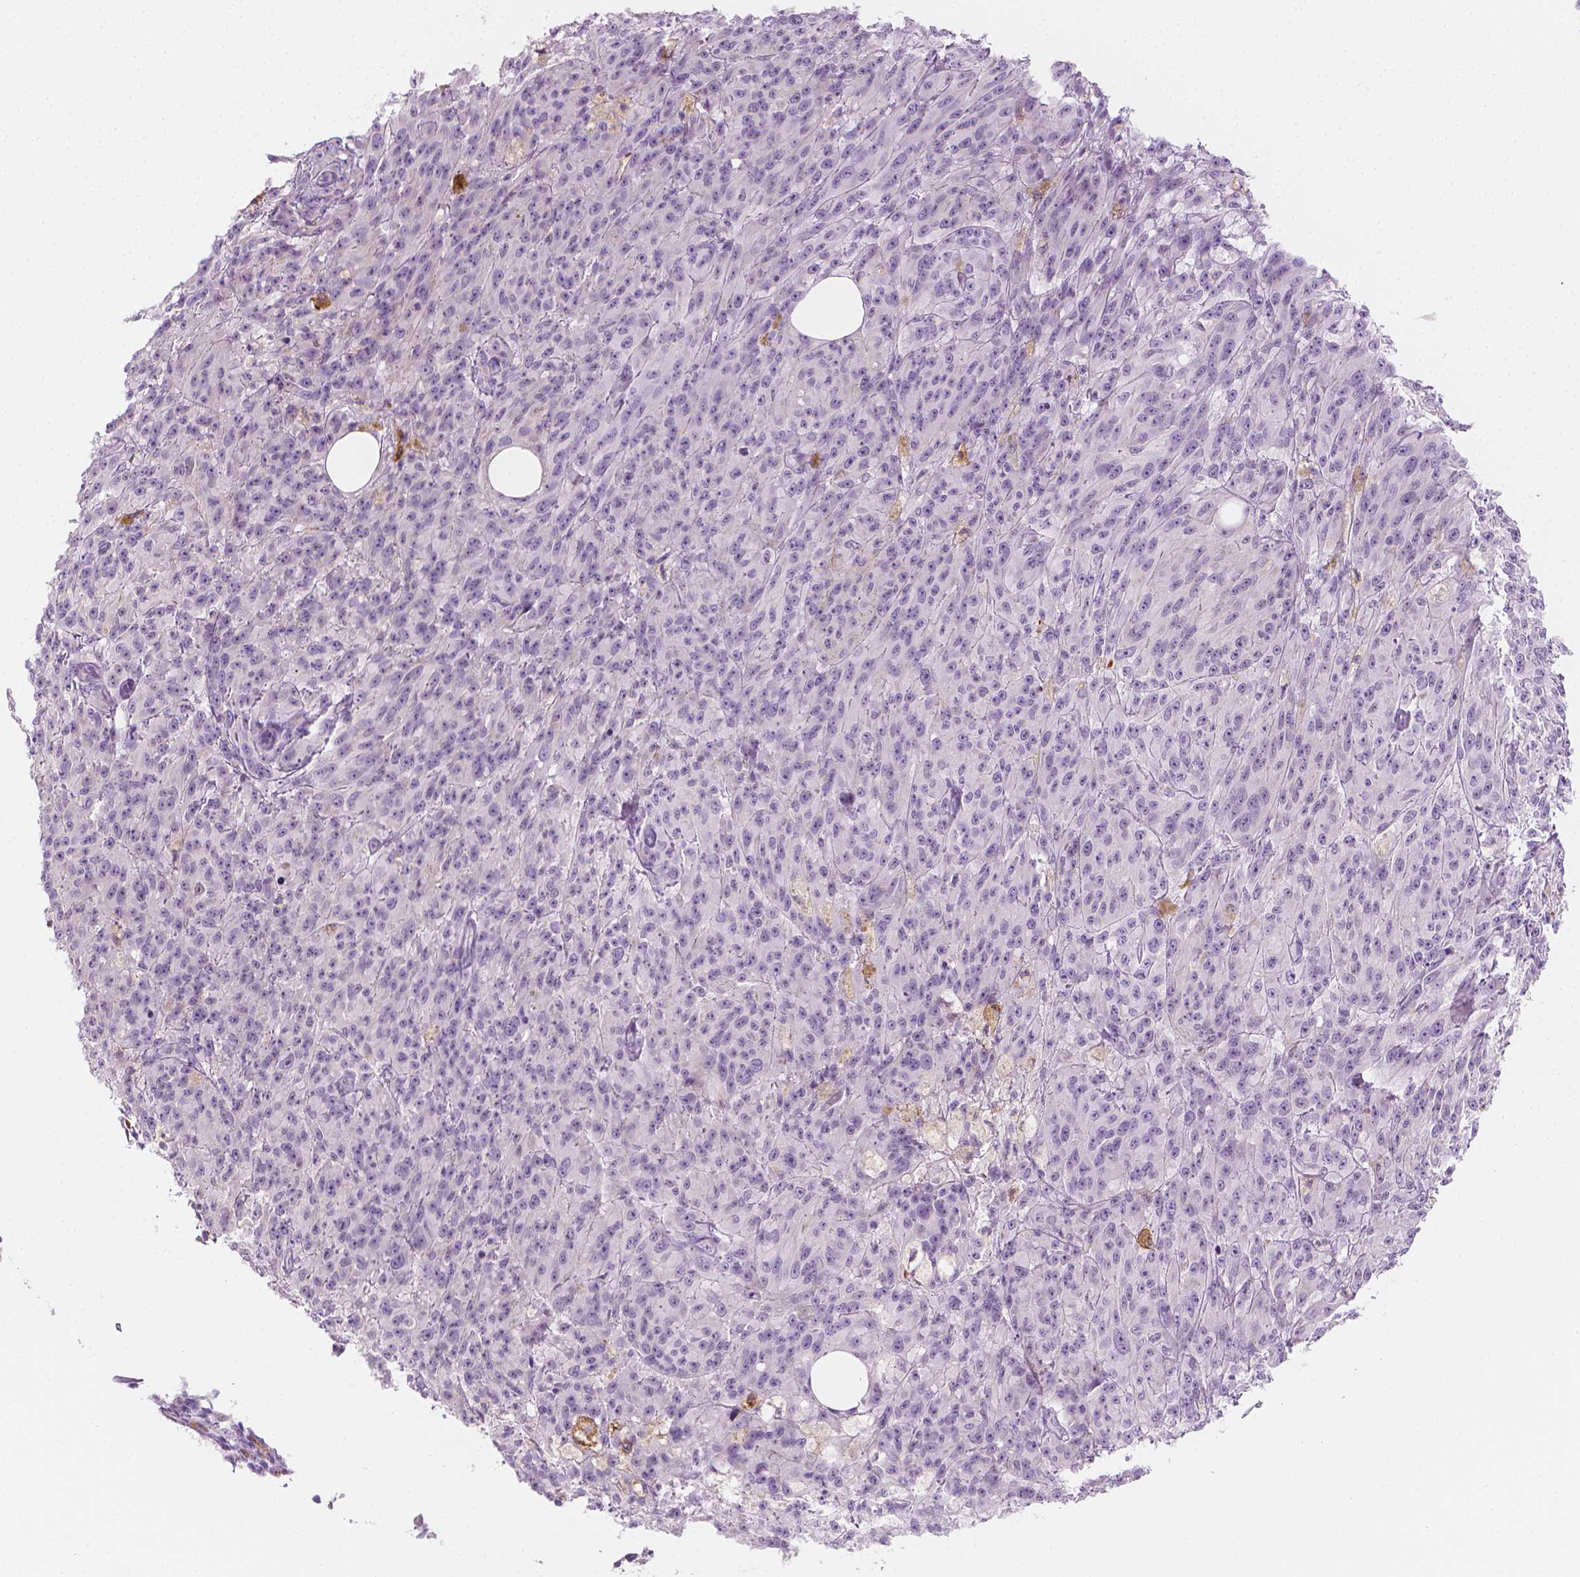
{"staining": {"intensity": "negative", "quantity": "none", "location": "none"}, "tissue": "melanoma", "cell_type": "Tumor cells", "image_type": "cancer", "snomed": [{"axis": "morphology", "description": "Malignant melanoma, NOS"}, {"axis": "topography", "description": "Skin"}], "caption": "The micrograph shows no significant staining in tumor cells of malignant melanoma. The staining was performed using DAB (3,3'-diaminobenzidine) to visualize the protein expression in brown, while the nuclei were stained in blue with hematoxylin (Magnification: 20x).", "gene": "CES1", "patient": {"sex": "female", "age": 34}}